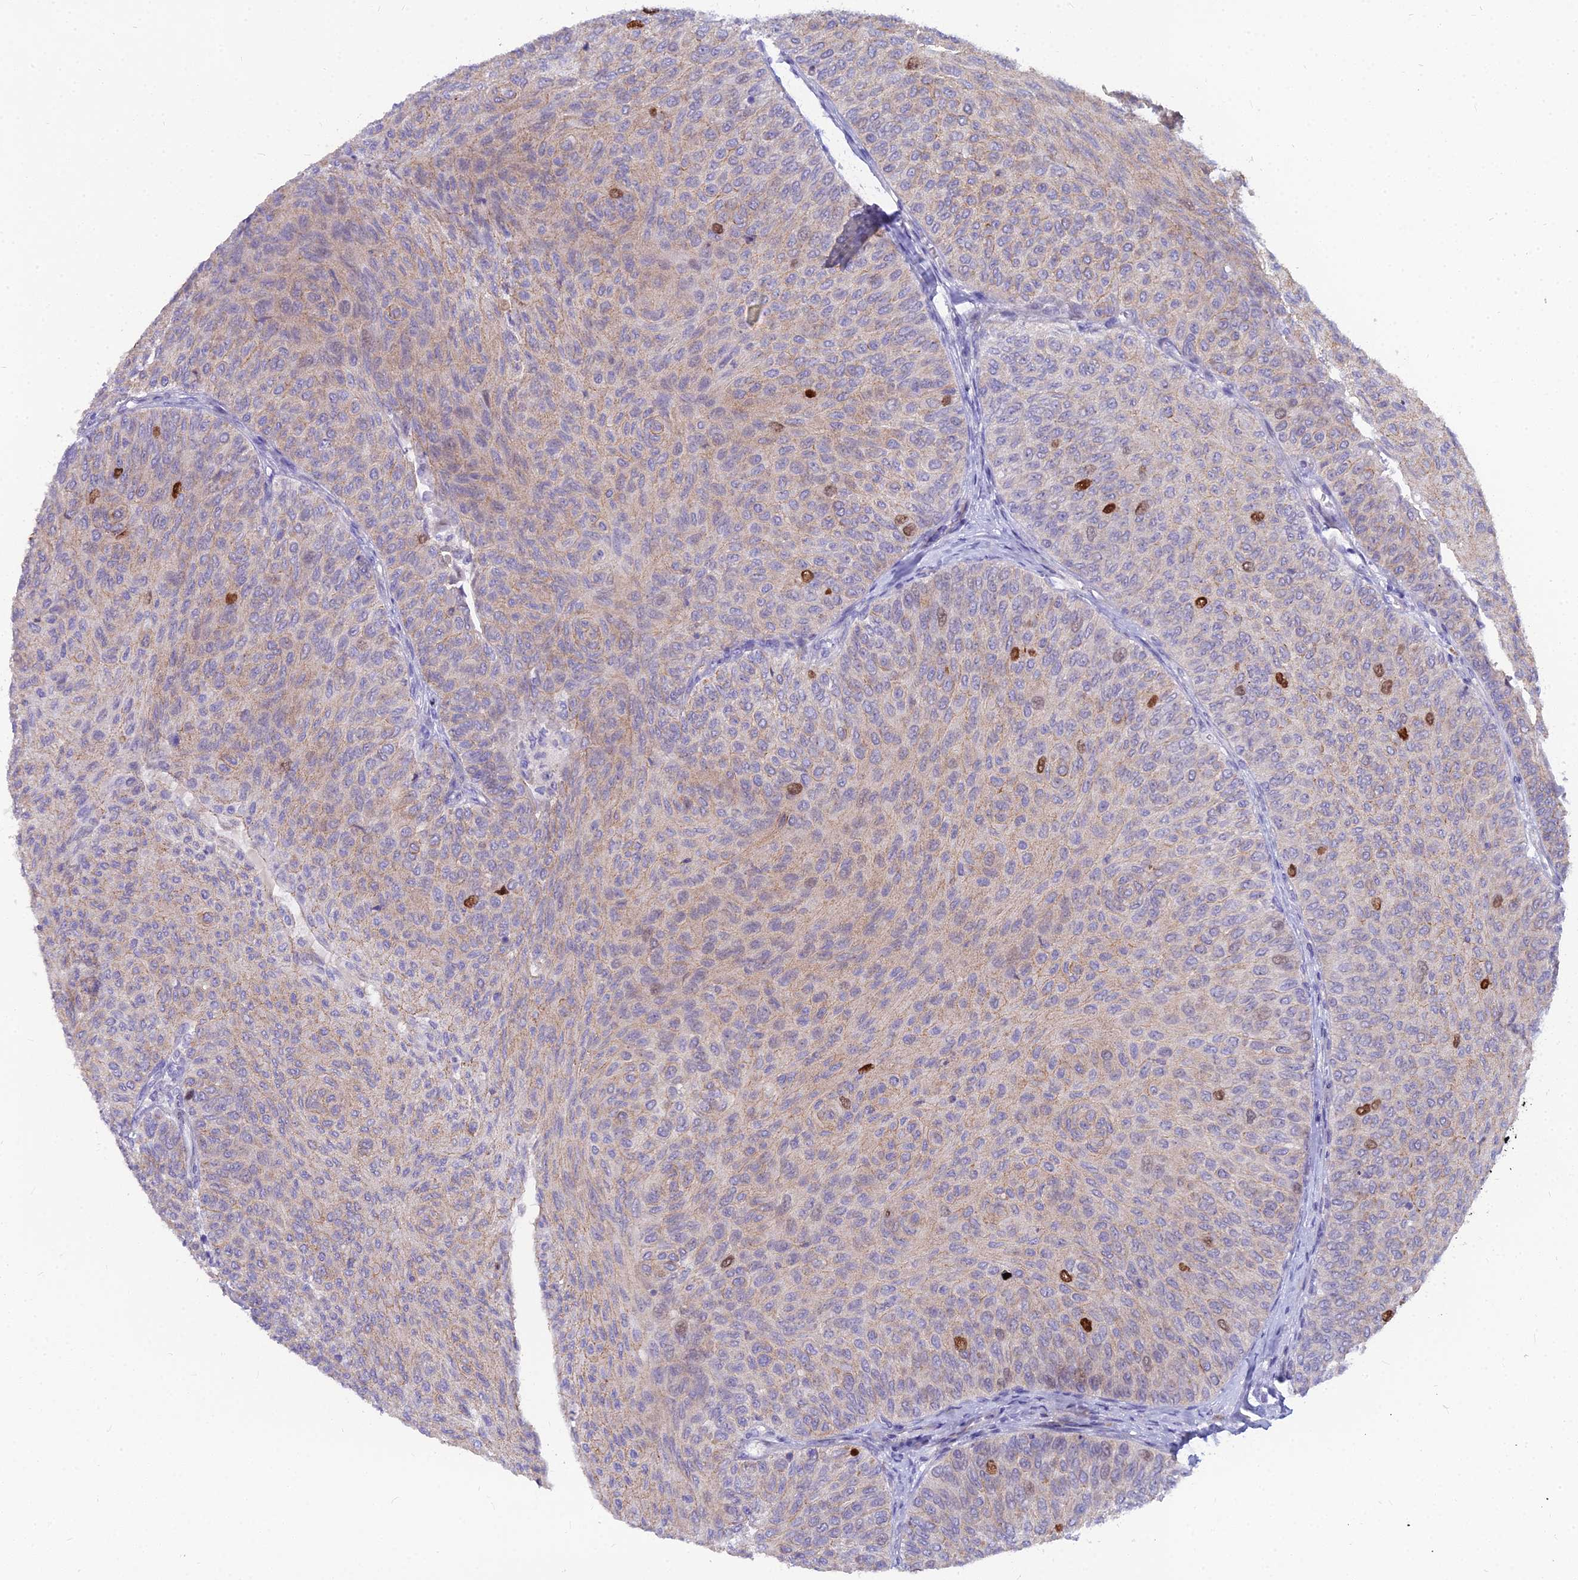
{"staining": {"intensity": "strong", "quantity": "<25%", "location": "cytoplasmic/membranous,nuclear"}, "tissue": "urothelial cancer", "cell_type": "Tumor cells", "image_type": "cancer", "snomed": [{"axis": "morphology", "description": "Urothelial carcinoma, Low grade"}, {"axis": "topography", "description": "Urinary bladder"}], "caption": "Urothelial cancer tissue demonstrates strong cytoplasmic/membranous and nuclear staining in approximately <25% of tumor cells, visualized by immunohistochemistry.", "gene": "NUSAP1", "patient": {"sex": "male", "age": 78}}